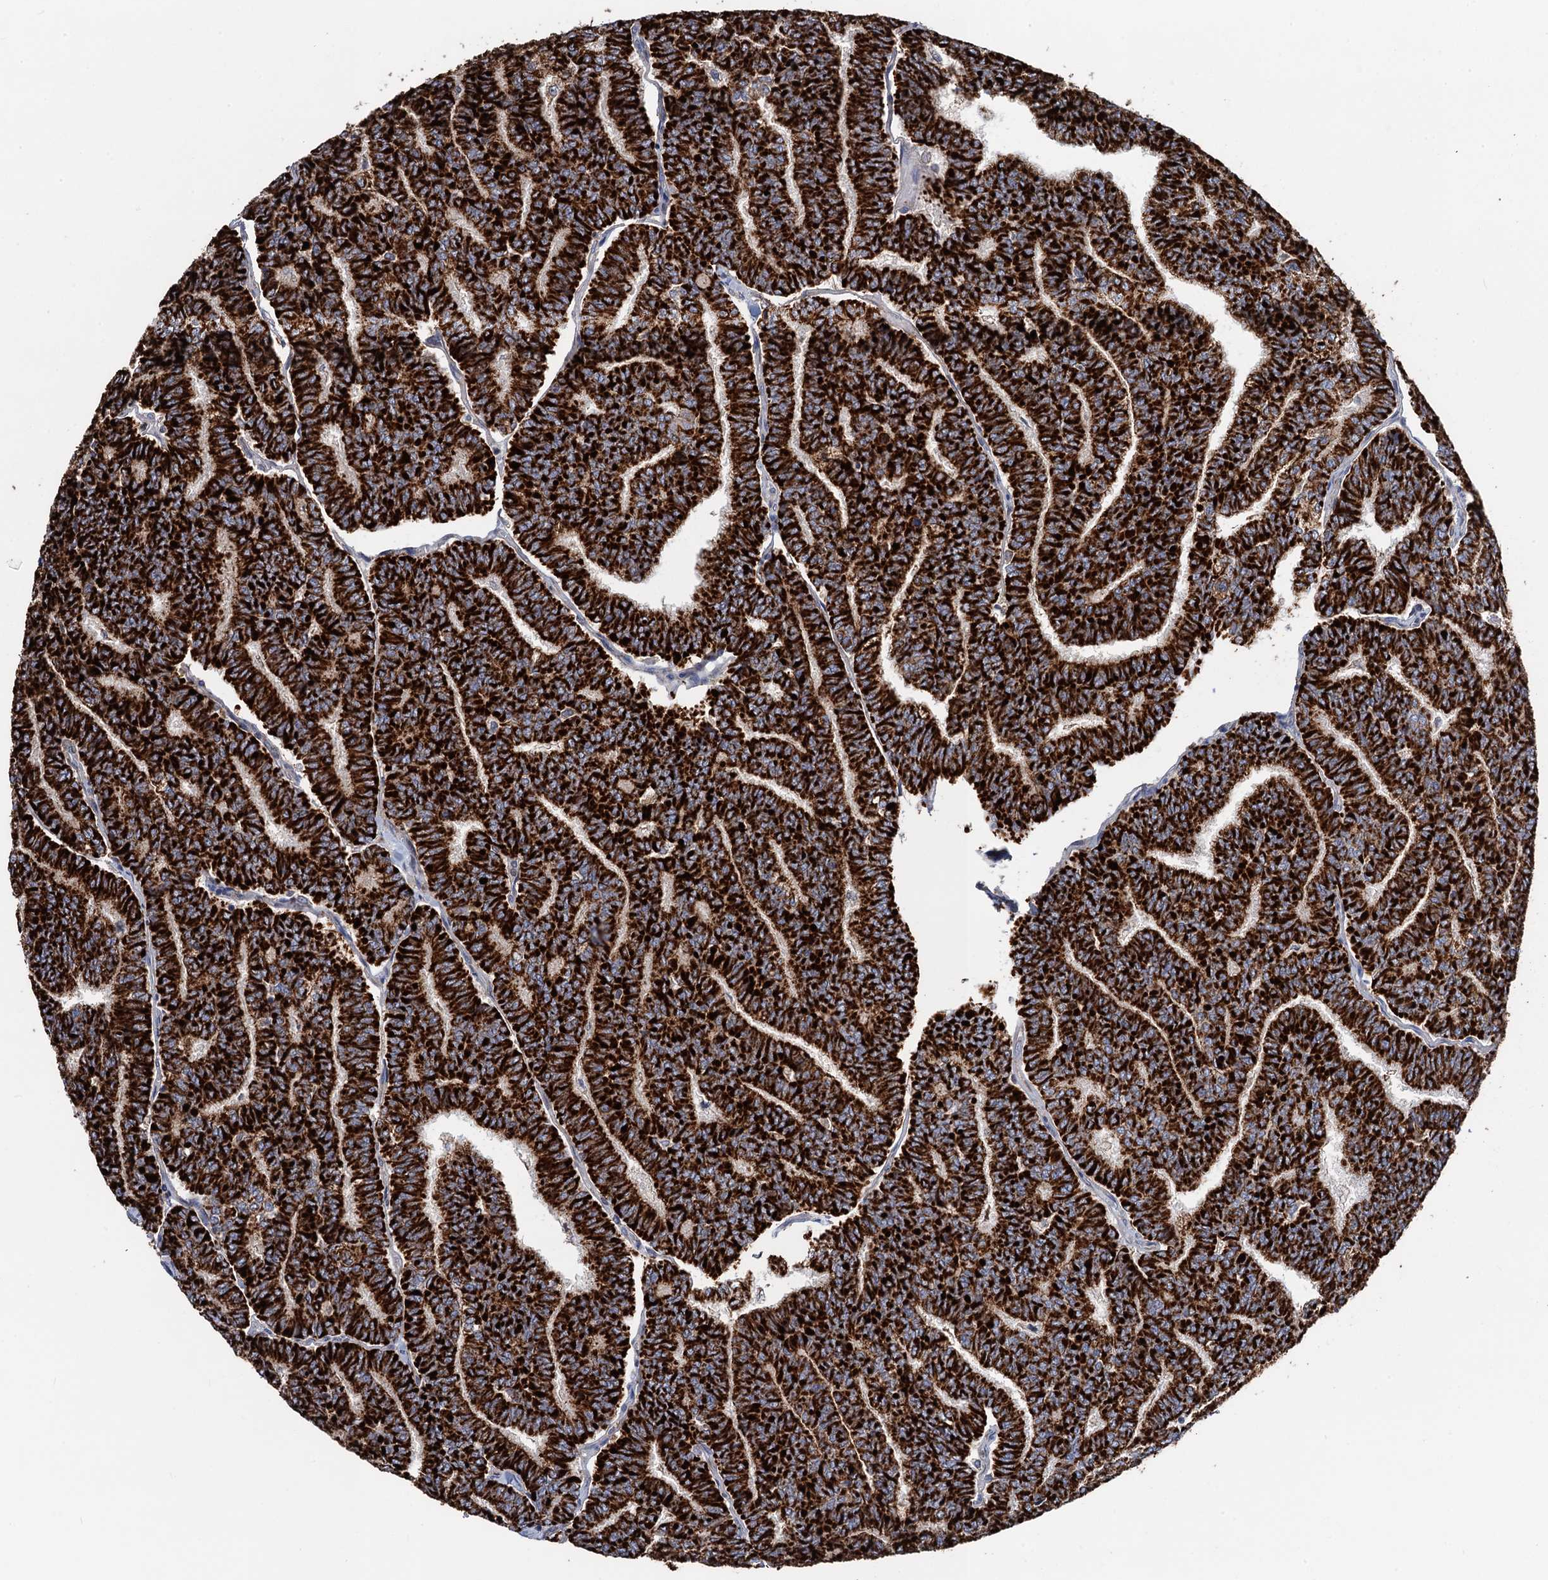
{"staining": {"intensity": "strong", "quantity": ">75%", "location": "cytoplasmic/membranous"}, "tissue": "thyroid cancer", "cell_type": "Tumor cells", "image_type": "cancer", "snomed": [{"axis": "morphology", "description": "Papillary adenocarcinoma, NOS"}, {"axis": "topography", "description": "Thyroid gland"}], "caption": "About >75% of tumor cells in thyroid cancer (papillary adenocarcinoma) demonstrate strong cytoplasmic/membranous protein expression as visualized by brown immunohistochemical staining.", "gene": "DGLUCY", "patient": {"sex": "female", "age": 35}}